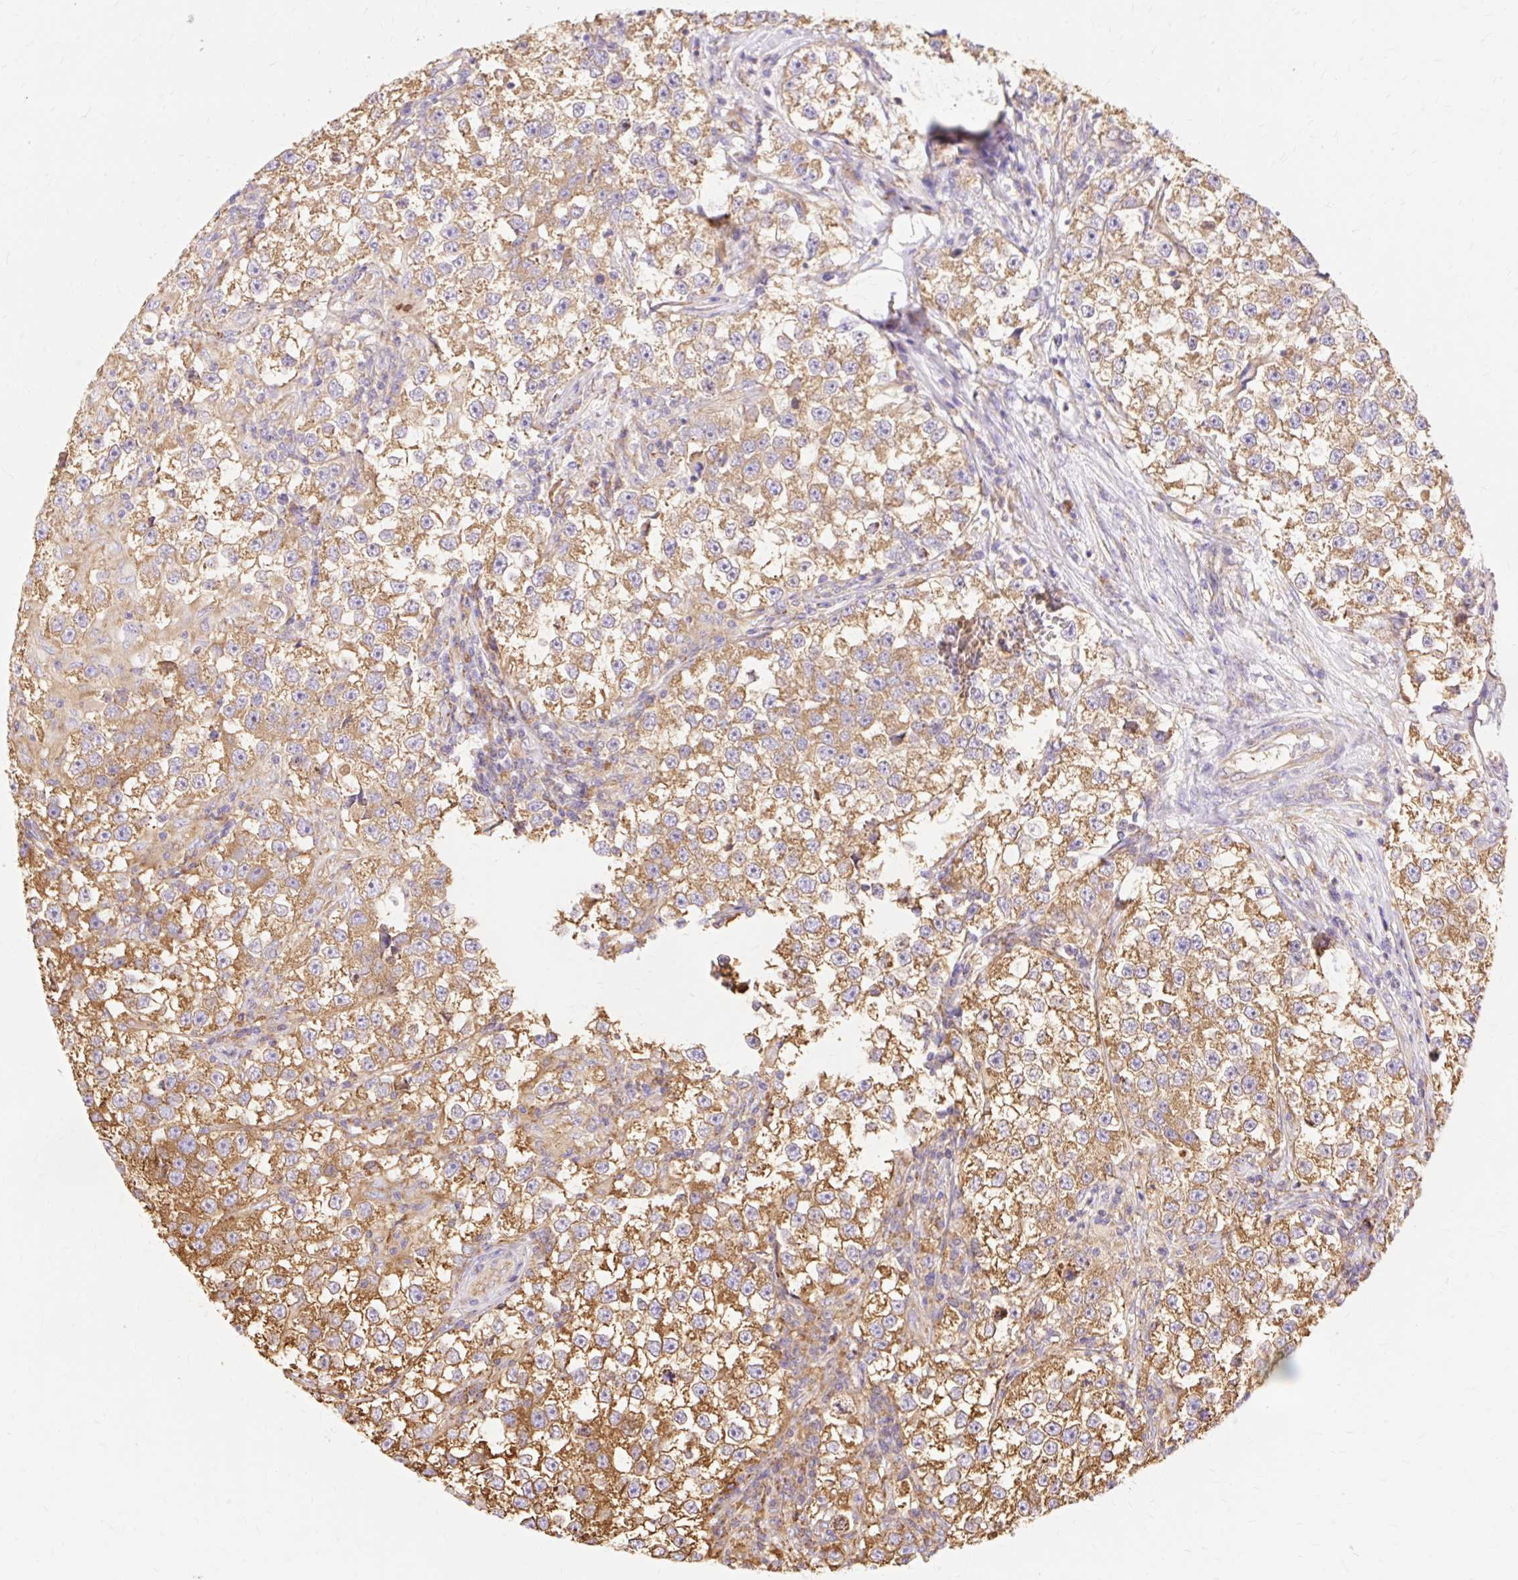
{"staining": {"intensity": "moderate", "quantity": ">75%", "location": "cytoplasmic/membranous"}, "tissue": "testis cancer", "cell_type": "Tumor cells", "image_type": "cancer", "snomed": [{"axis": "morphology", "description": "Seminoma, NOS"}, {"axis": "topography", "description": "Testis"}], "caption": "DAB (3,3'-diaminobenzidine) immunohistochemical staining of human seminoma (testis) exhibits moderate cytoplasmic/membranous protein expression in about >75% of tumor cells. The staining is performed using DAB brown chromogen to label protein expression. The nuclei are counter-stained blue using hematoxylin.", "gene": "RPS17", "patient": {"sex": "male", "age": 46}}